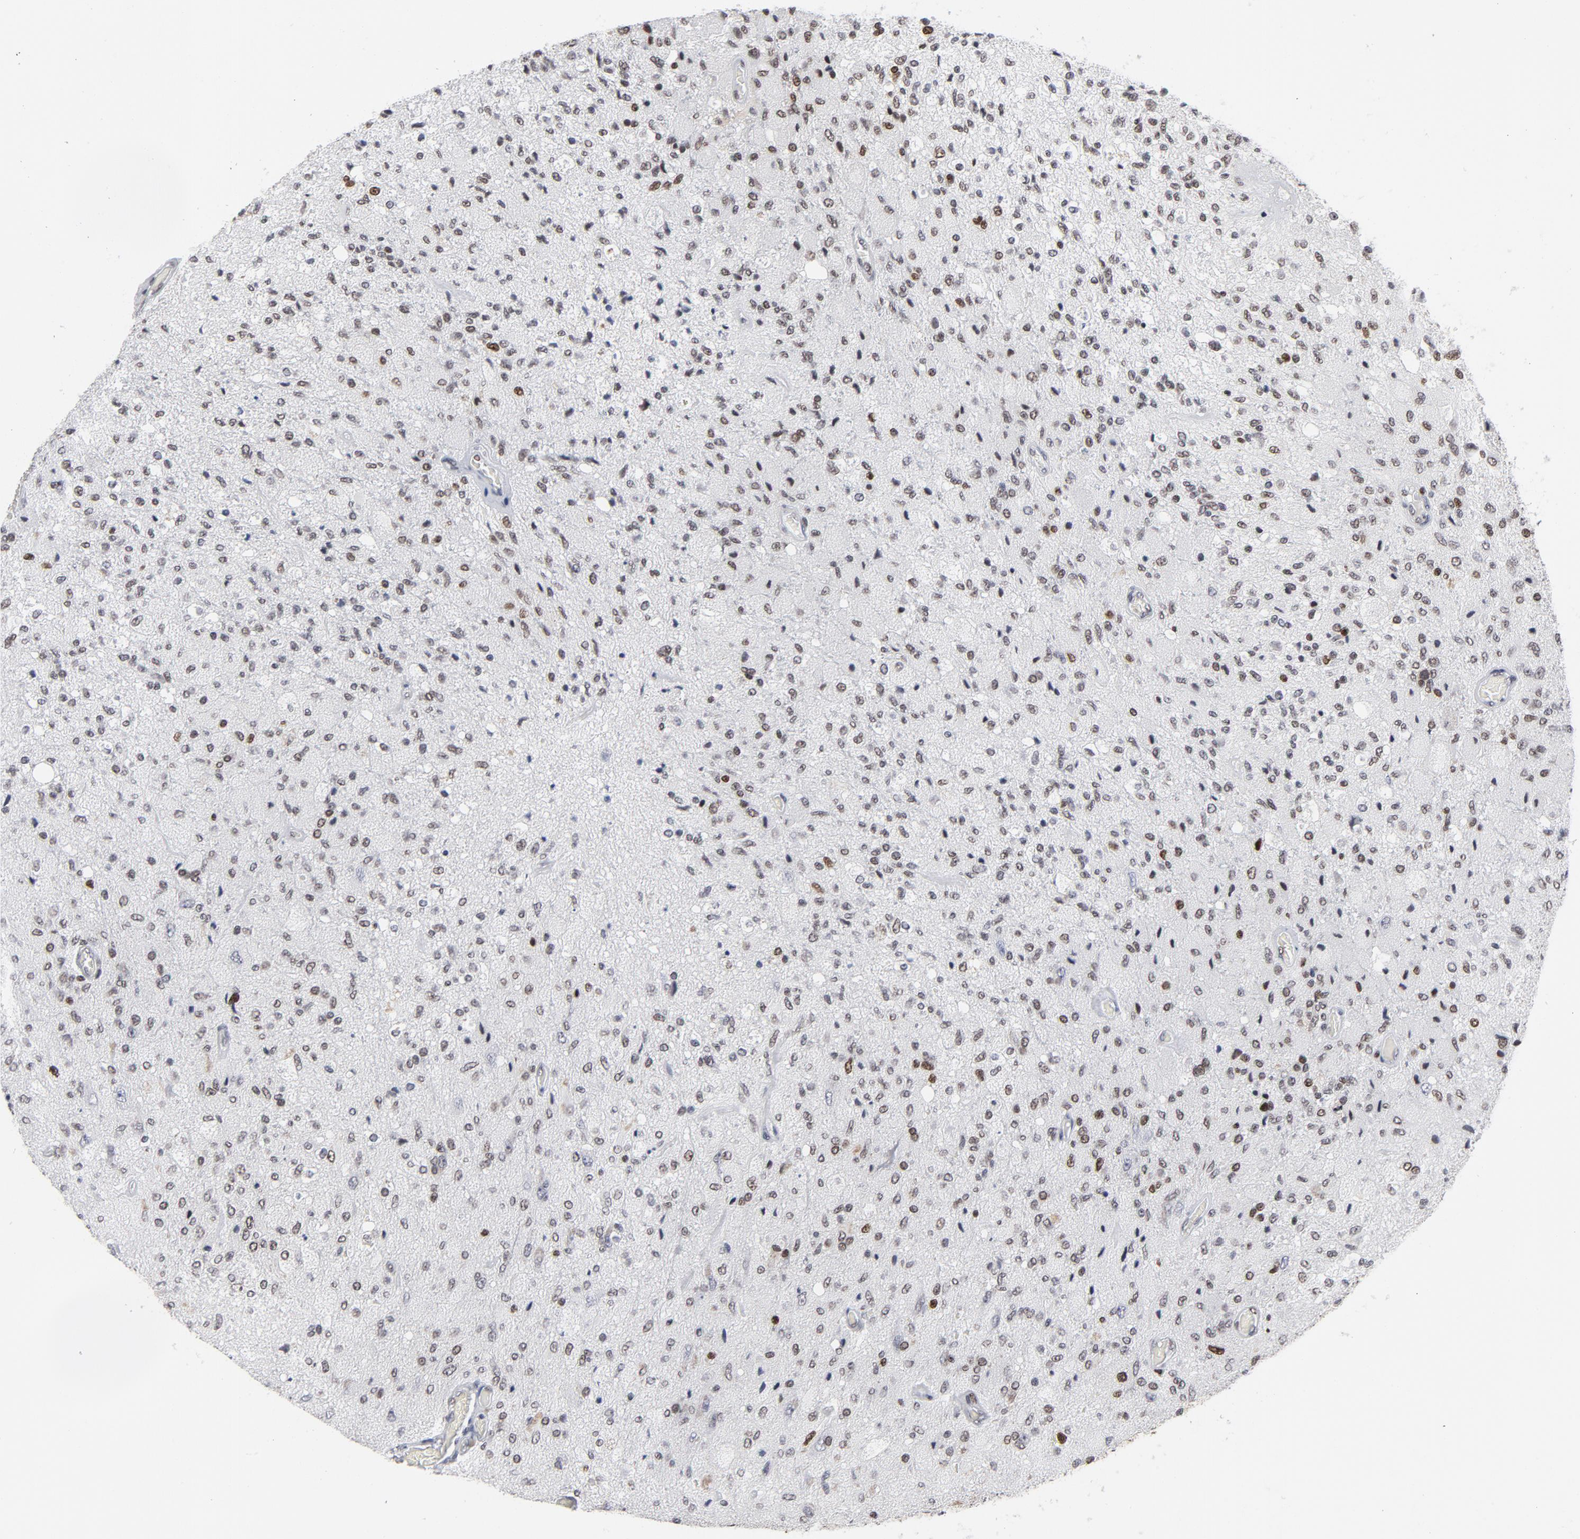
{"staining": {"intensity": "moderate", "quantity": "<25%", "location": "nuclear"}, "tissue": "glioma", "cell_type": "Tumor cells", "image_type": "cancer", "snomed": [{"axis": "morphology", "description": "Normal tissue, NOS"}, {"axis": "morphology", "description": "Glioma, malignant, High grade"}, {"axis": "topography", "description": "Cerebral cortex"}], "caption": "The image shows a brown stain indicating the presence of a protein in the nuclear of tumor cells in malignant high-grade glioma.", "gene": "RFC4", "patient": {"sex": "male", "age": 77}}